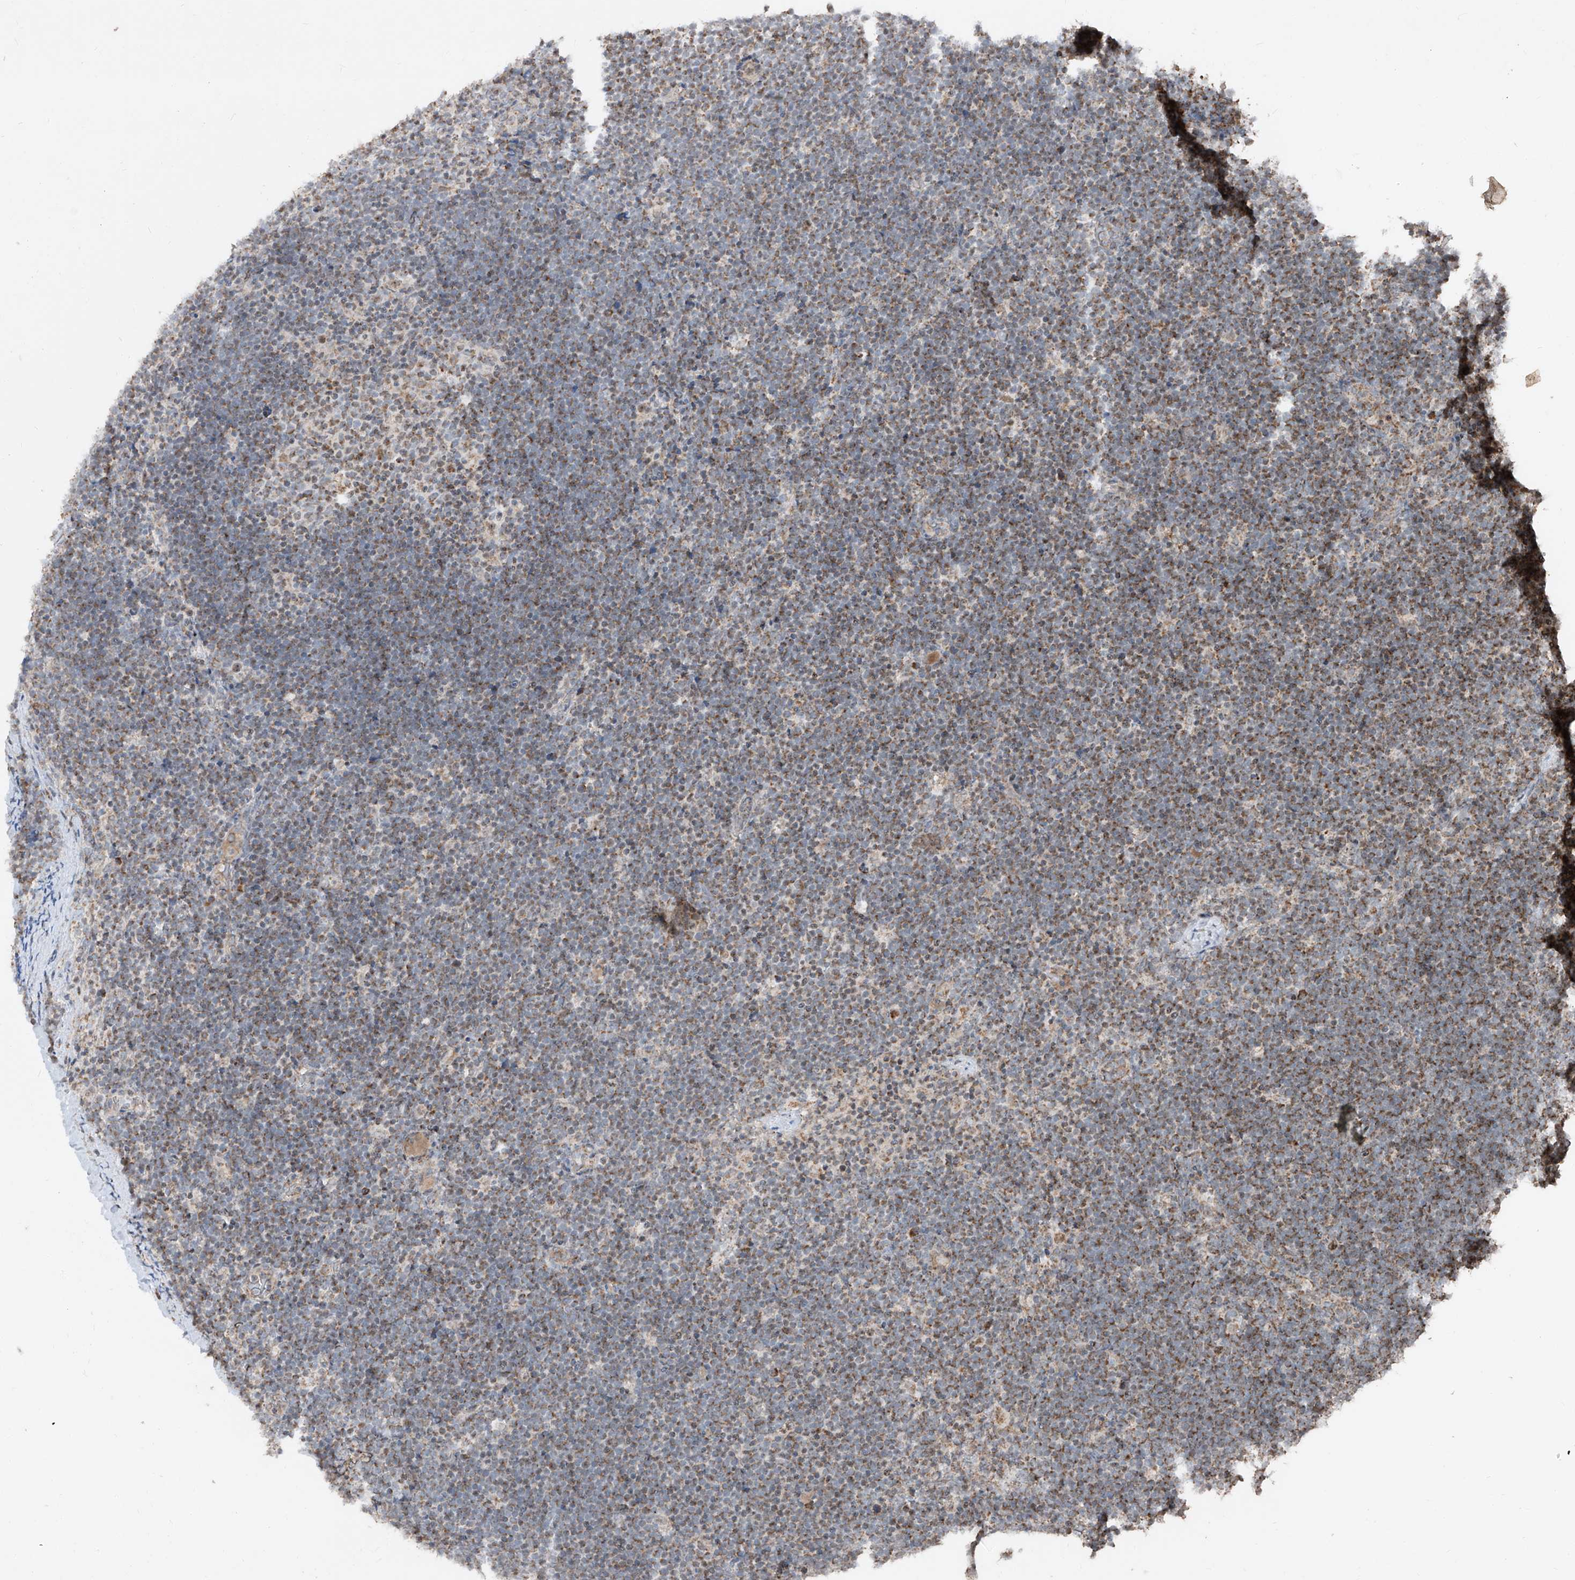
{"staining": {"intensity": "moderate", "quantity": "<25%", "location": "cytoplasmic/membranous"}, "tissue": "lymphoma", "cell_type": "Tumor cells", "image_type": "cancer", "snomed": [{"axis": "morphology", "description": "Malignant lymphoma, non-Hodgkin's type, High grade"}, {"axis": "topography", "description": "Lymph node"}], "caption": "Moderate cytoplasmic/membranous expression is appreciated in about <25% of tumor cells in high-grade malignant lymphoma, non-Hodgkin's type. The staining is performed using DAB (3,3'-diaminobenzidine) brown chromogen to label protein expression. The nuclei are counter-stained blue using hematoxylin.", "gene": "NDUFB3", "patient": {"sex": "male", "age": 13}}